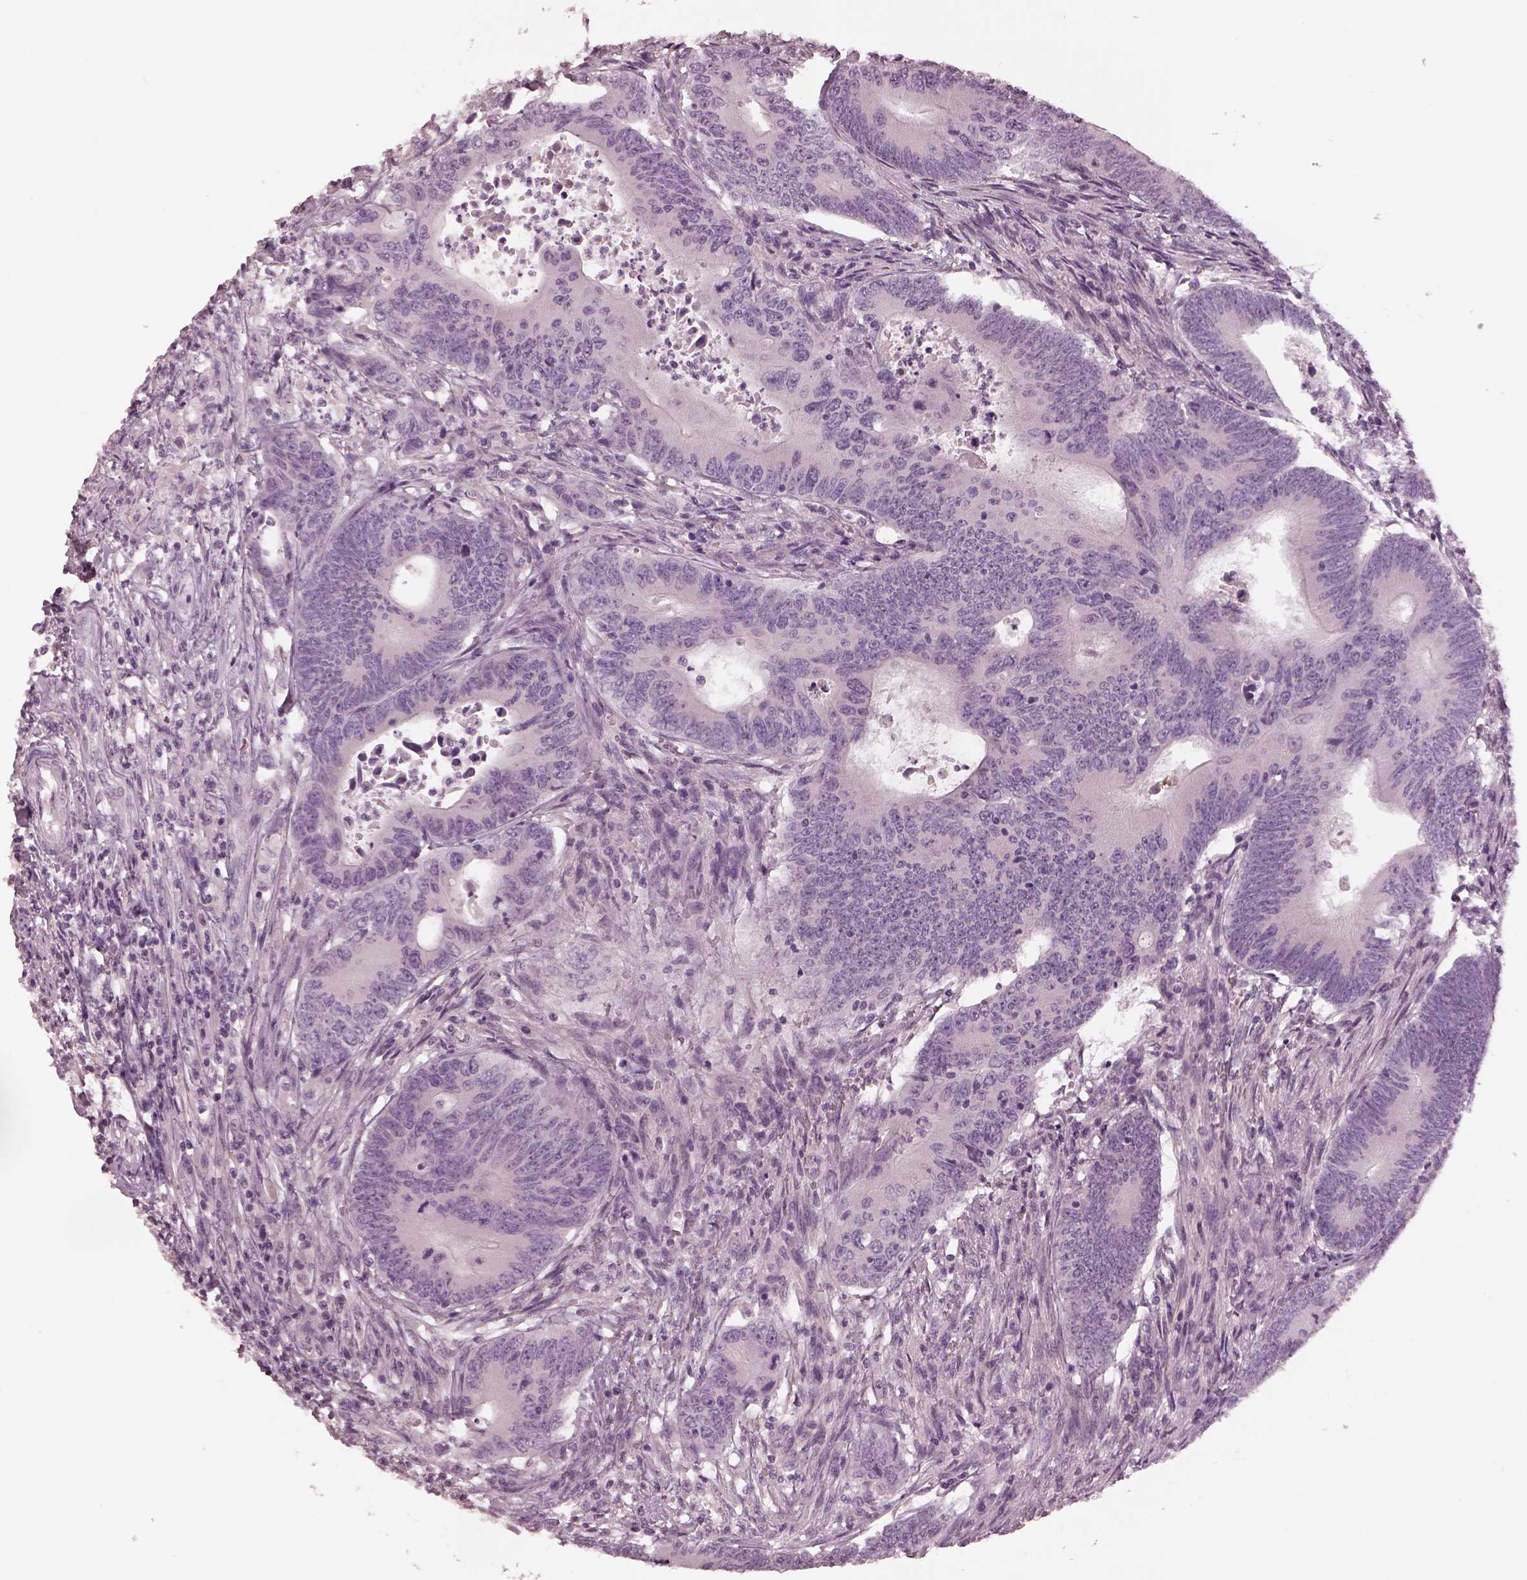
{"staining": {"intensity": "negative", "quantity": "none", "location": "none"}, "tissue": "colorectal cancer", "cell_type": "Tumor cells", "image_type": "cancer", "snomed": [{"axis": "morphology", "description": "Adenocarcinoma, NOS"}, {"axis": "topography", "description": "Colon"}], "caption": "Tumor cells are negative for brown protein staining in colorectal cancer.", "gene": "MIA", "patient": {"sex": "female", "age": 90}}